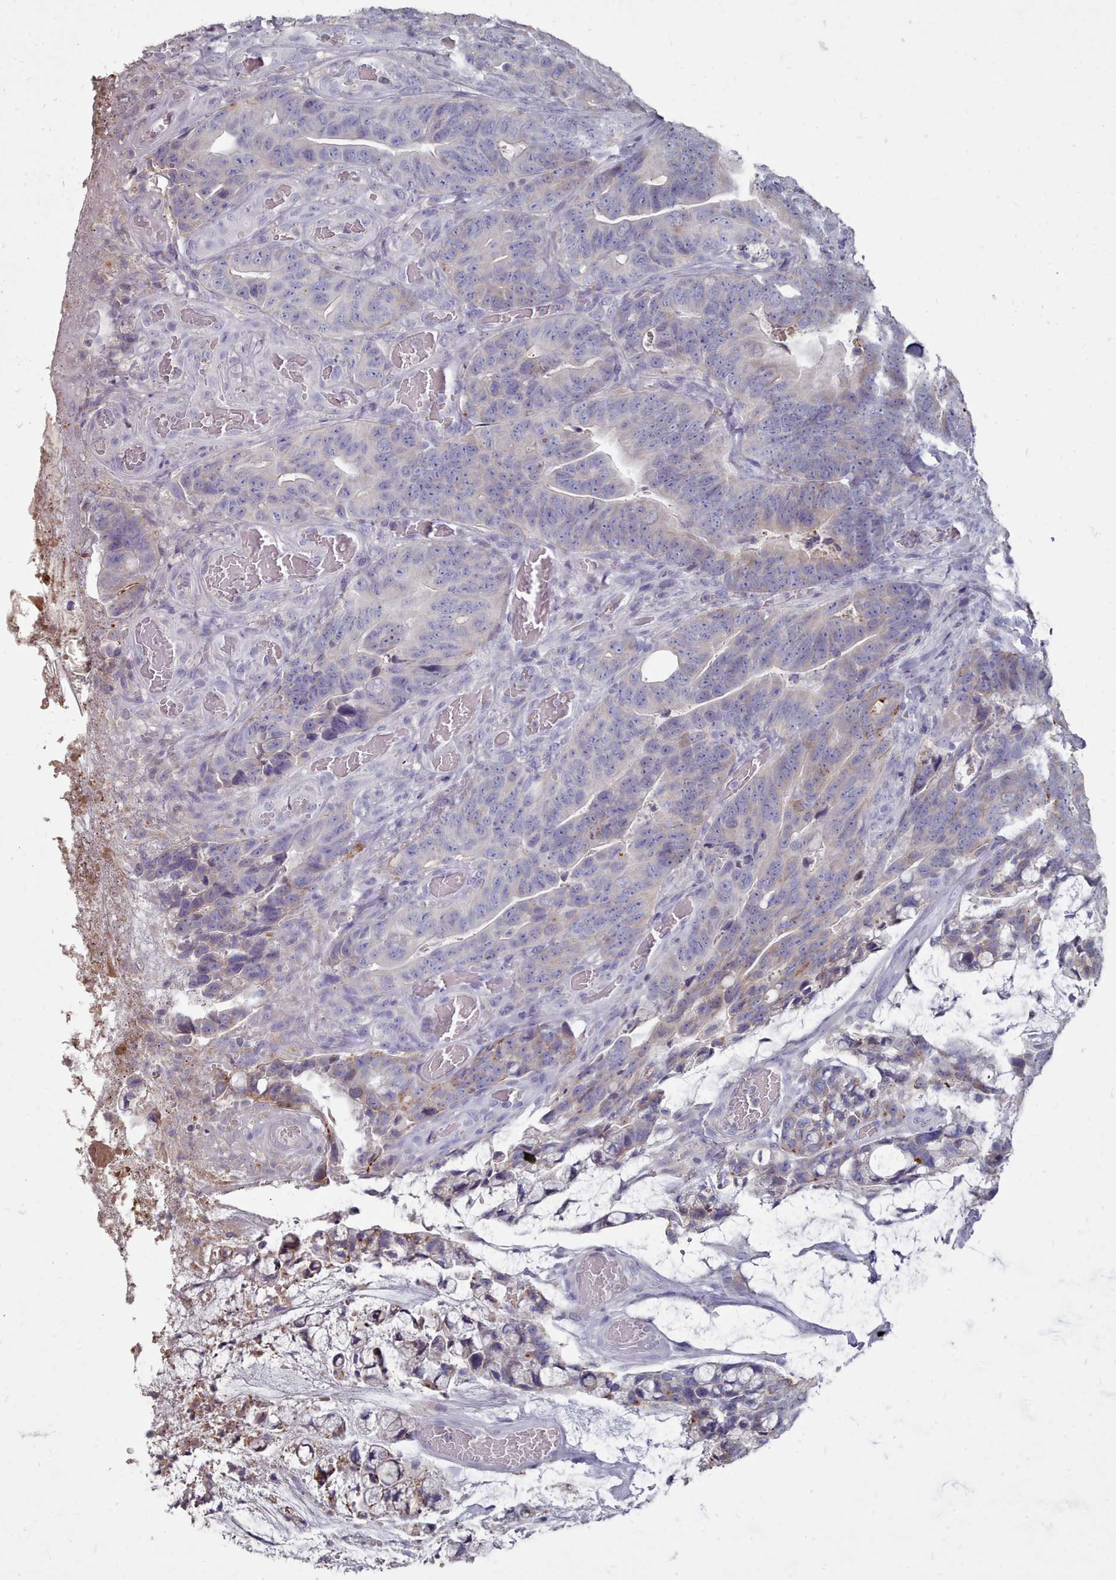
{"staining": {"intensity": "weak", "quantity": "<25%", "location": "cytoplasmic/membranous"}, "tissue": "colorectal cancer", "cell_type": "Tumor cells", "image_type": "cancer", "snomed": [{"axis": "morphology", "description": "Adenocarcinoma, NOS"}, {"axis": "topography", "description": "Colon"}], "caption": "High power microscopy image of an immunohistochemistry photomicrograph of colorectal cancer, revealing no significant staining in tumor cells. (DAB (3,3'-diaminobenzidine) immunohistochemistry (IHC) visualized using brightfield microscopy, high magnification).", "gene": "OTULINL", "patient": {"sex": "female", "age": 82}}